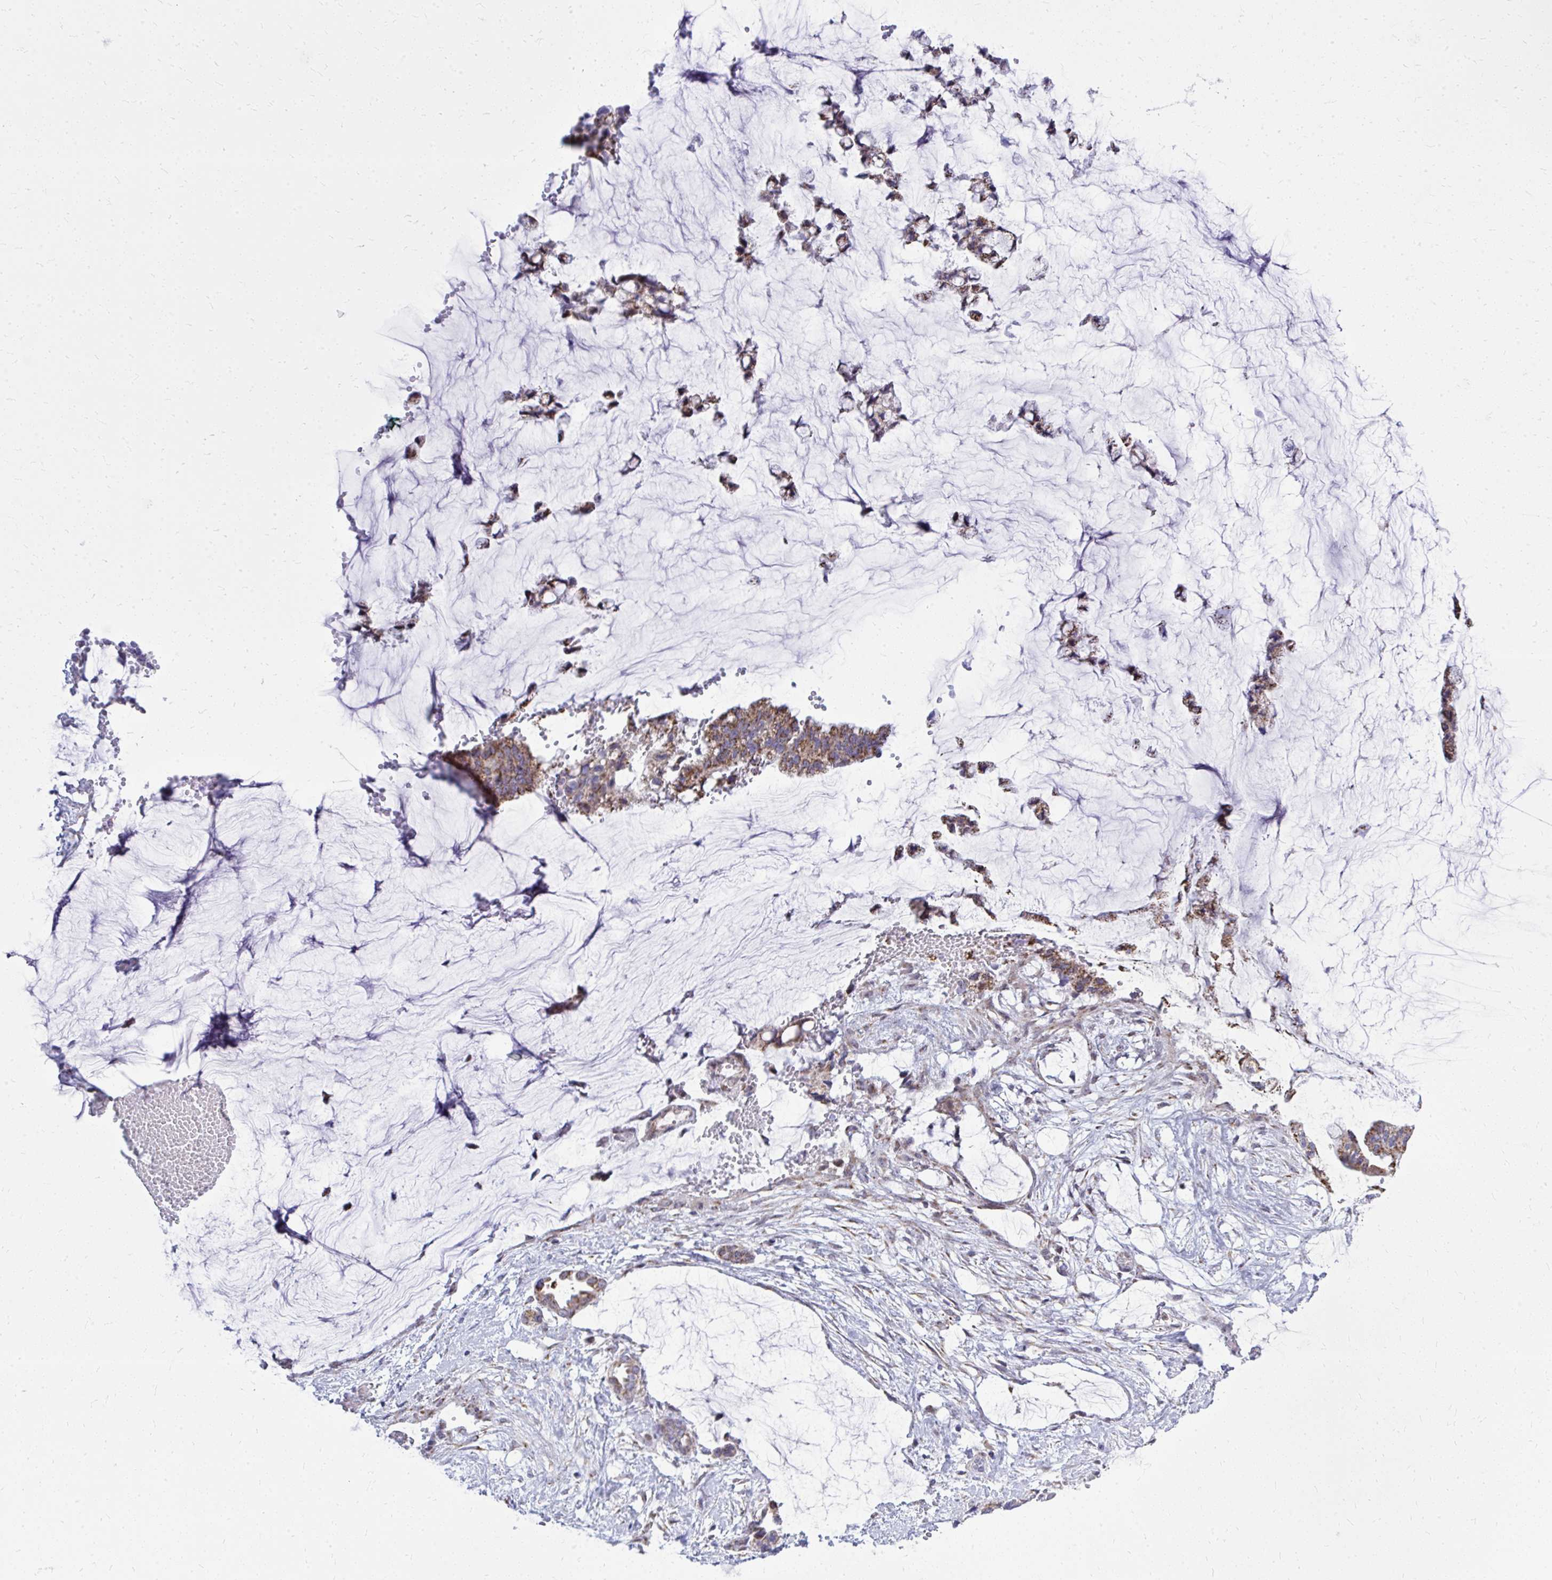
{"staining": {"intensity": "moderate", "quantity": ">75%", "location": "cytoplasmic/membranous"}, "tissue": "ovarian cancer", "cell_type": "Tumor cells", "image_type": "cancer", "snomed": [{"axis": "morphology", "description": "Cystadenocarcinoma, mucinous, NOS"}, {"axis": "topography", "description": "Ovary"}], "caption": "Immunohistochemical staining of mucinous cystadenocarcinoma (ovarian) shows moderate cytoplasmic/membranous protein staining in approximately >75% of tumor cells. Using DAB (brown) and hematoxylin (blue) stains, captured at high magnification using brightfield microscopy.", "gene": "ZNF362", "patient": {"sex": "female", "age": 39}}